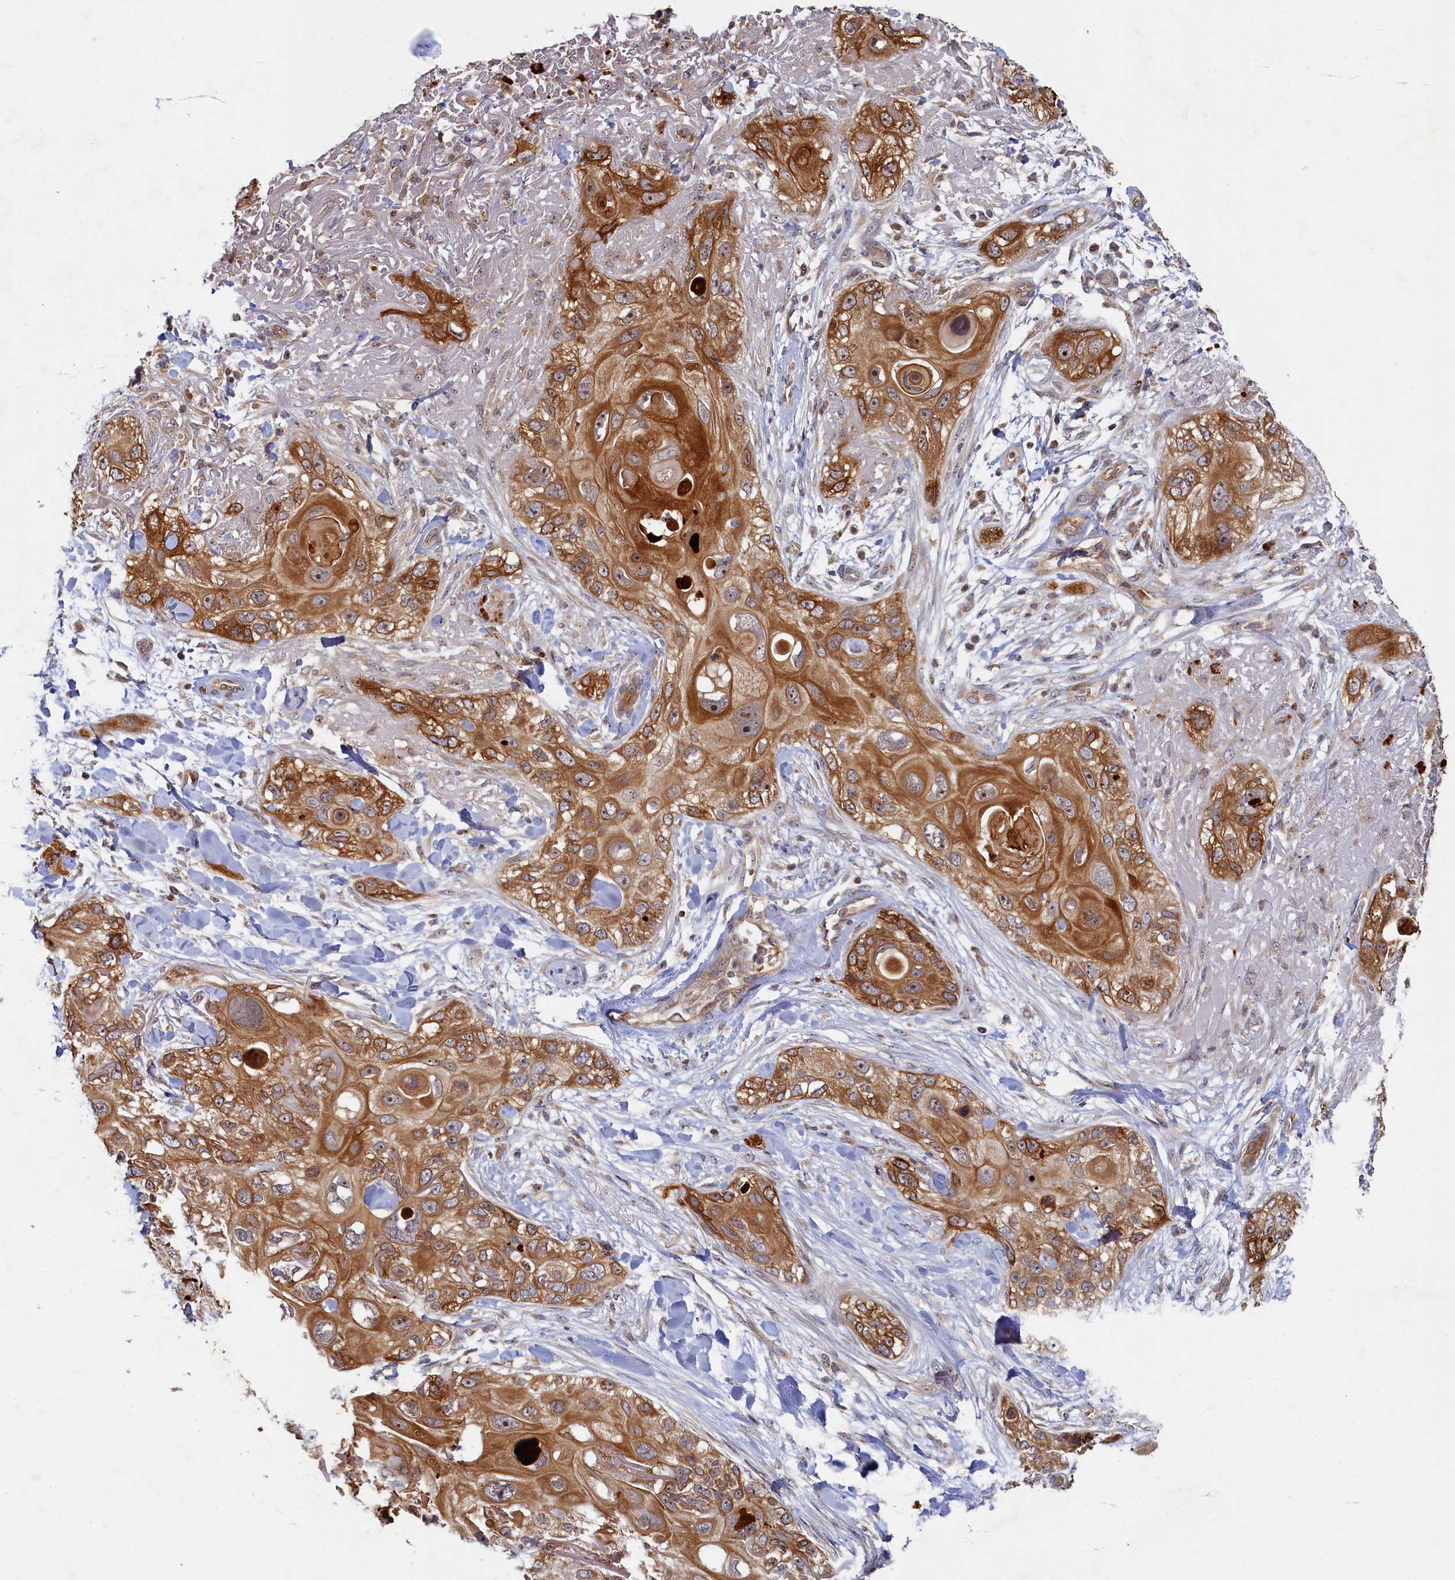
{"staining": {"intensity": "moderate", "quantity": ">75%", "location": "cytoplasmic/membranous"}, "tissue": "skin cancer", "cell_type": "Tumor cells", "image_type": "cancer", "snomed": [{"axis": "morphology", "description": "Normal tissue, NOS"}, {"axis": "morphology", "description": "Squamous cell carcinoma, NOS"}, {"axis": "topography", "description": "Skin"}], "caption": "Tumor cells demonstrate moderate cytoplasmic/membranous positivity in about >75% of cells in skin squamous cell carcinoma. (Stains: DAB (3,3'-diaminobenzidine) in brown, nuclei in blue, Microscopy: brightfield microscopy at high magnification).", "gene": "CEP20", "patient": {"sex": "male", "age": 72}}